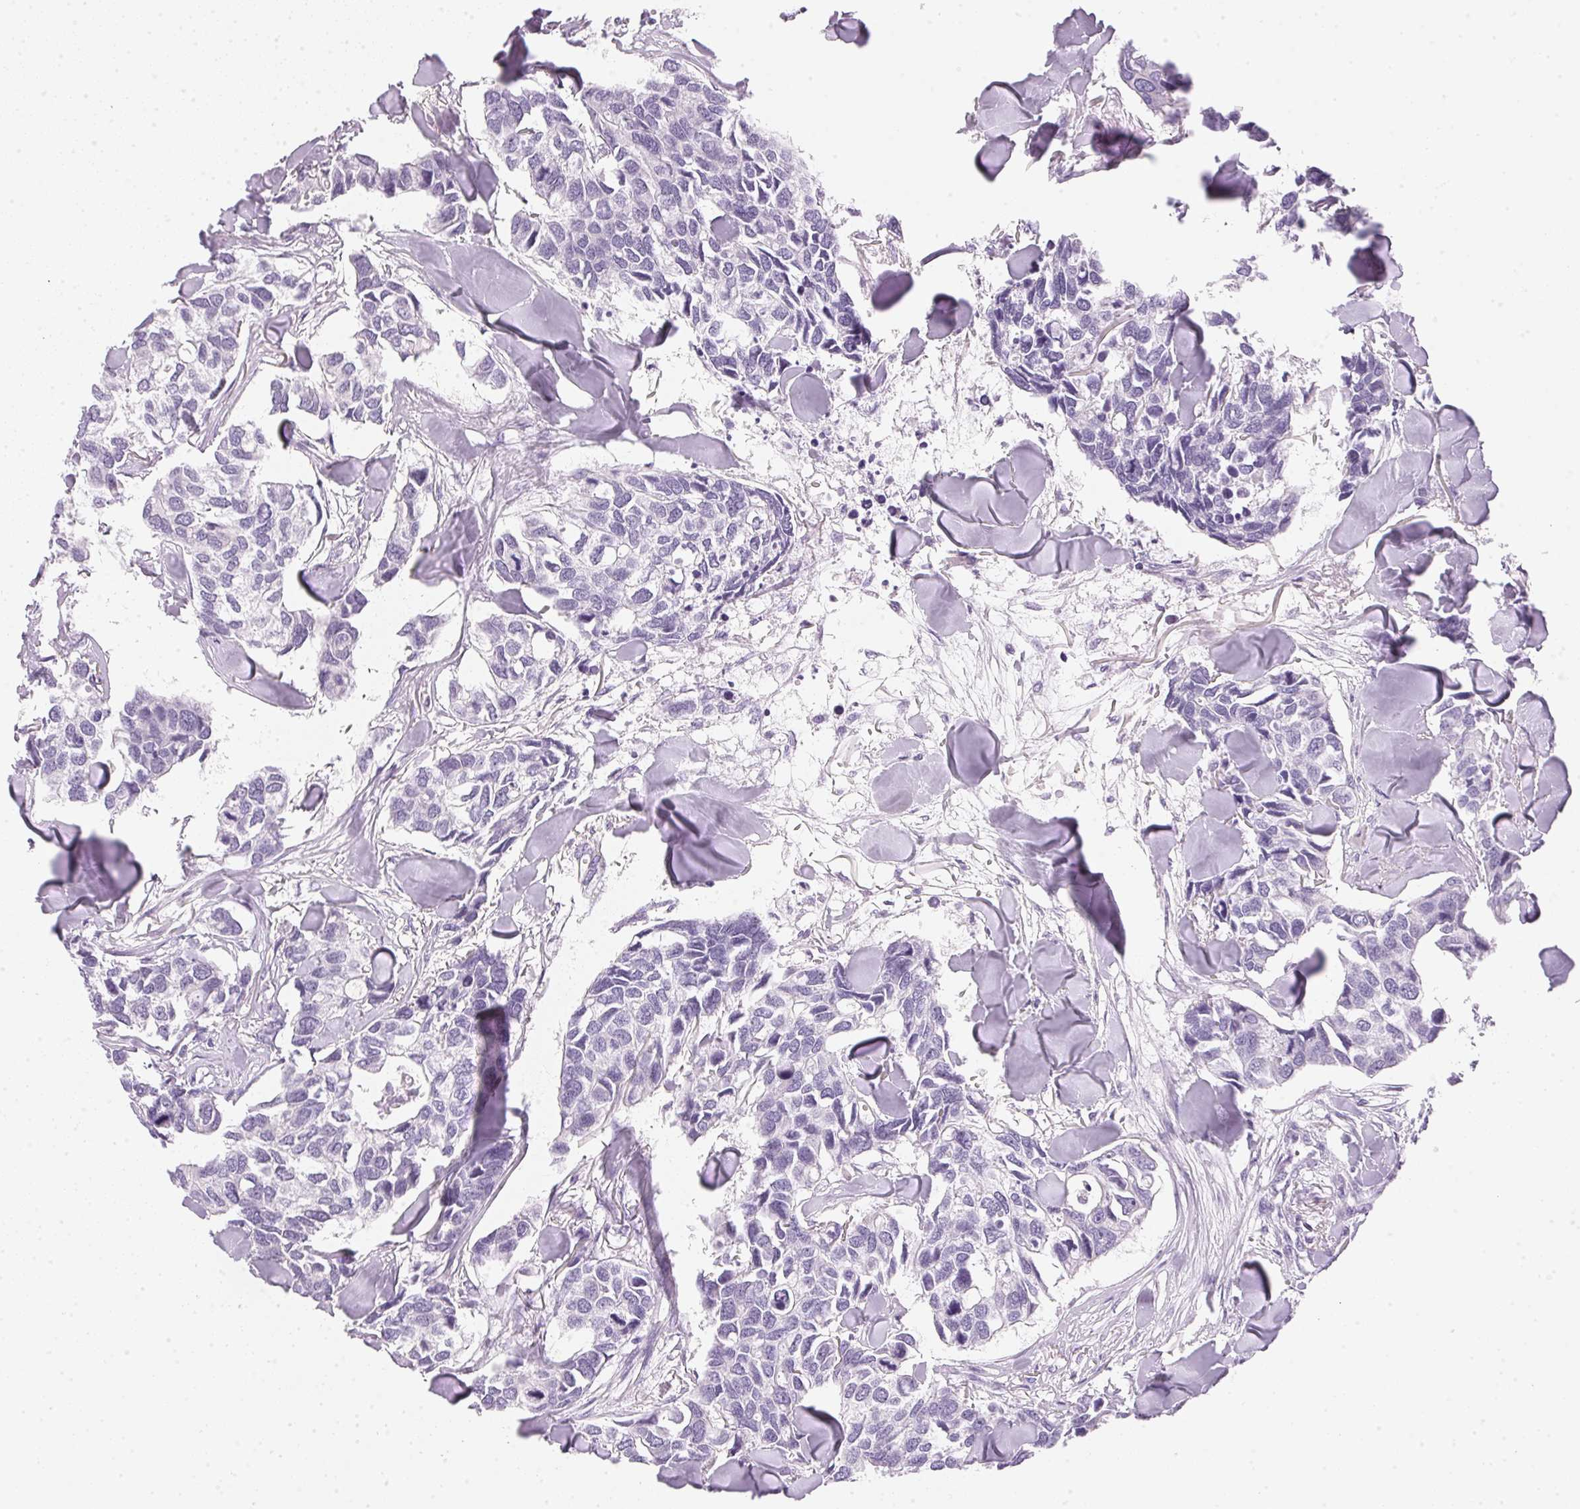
{"staining": {"intensity": "negative", "quantity": "none", "location": "none"}, "tissue": "breast cancer", "cell_type": "Tumor cells", "image_type": "cancer", "snomed": [{"axis": "morphology", "description": "Duct carcinoma"}, {"axis": "topography", "description": "Breast"}], "caption": "DAB immunohistochemical staining of human breast cancer displays no significant positivity in tumor cells. (Brightfield microscopy of DAB IHC at high magnification).", "gene": "IGFBP1", "patient": {"sex": "female", "age": 83}}